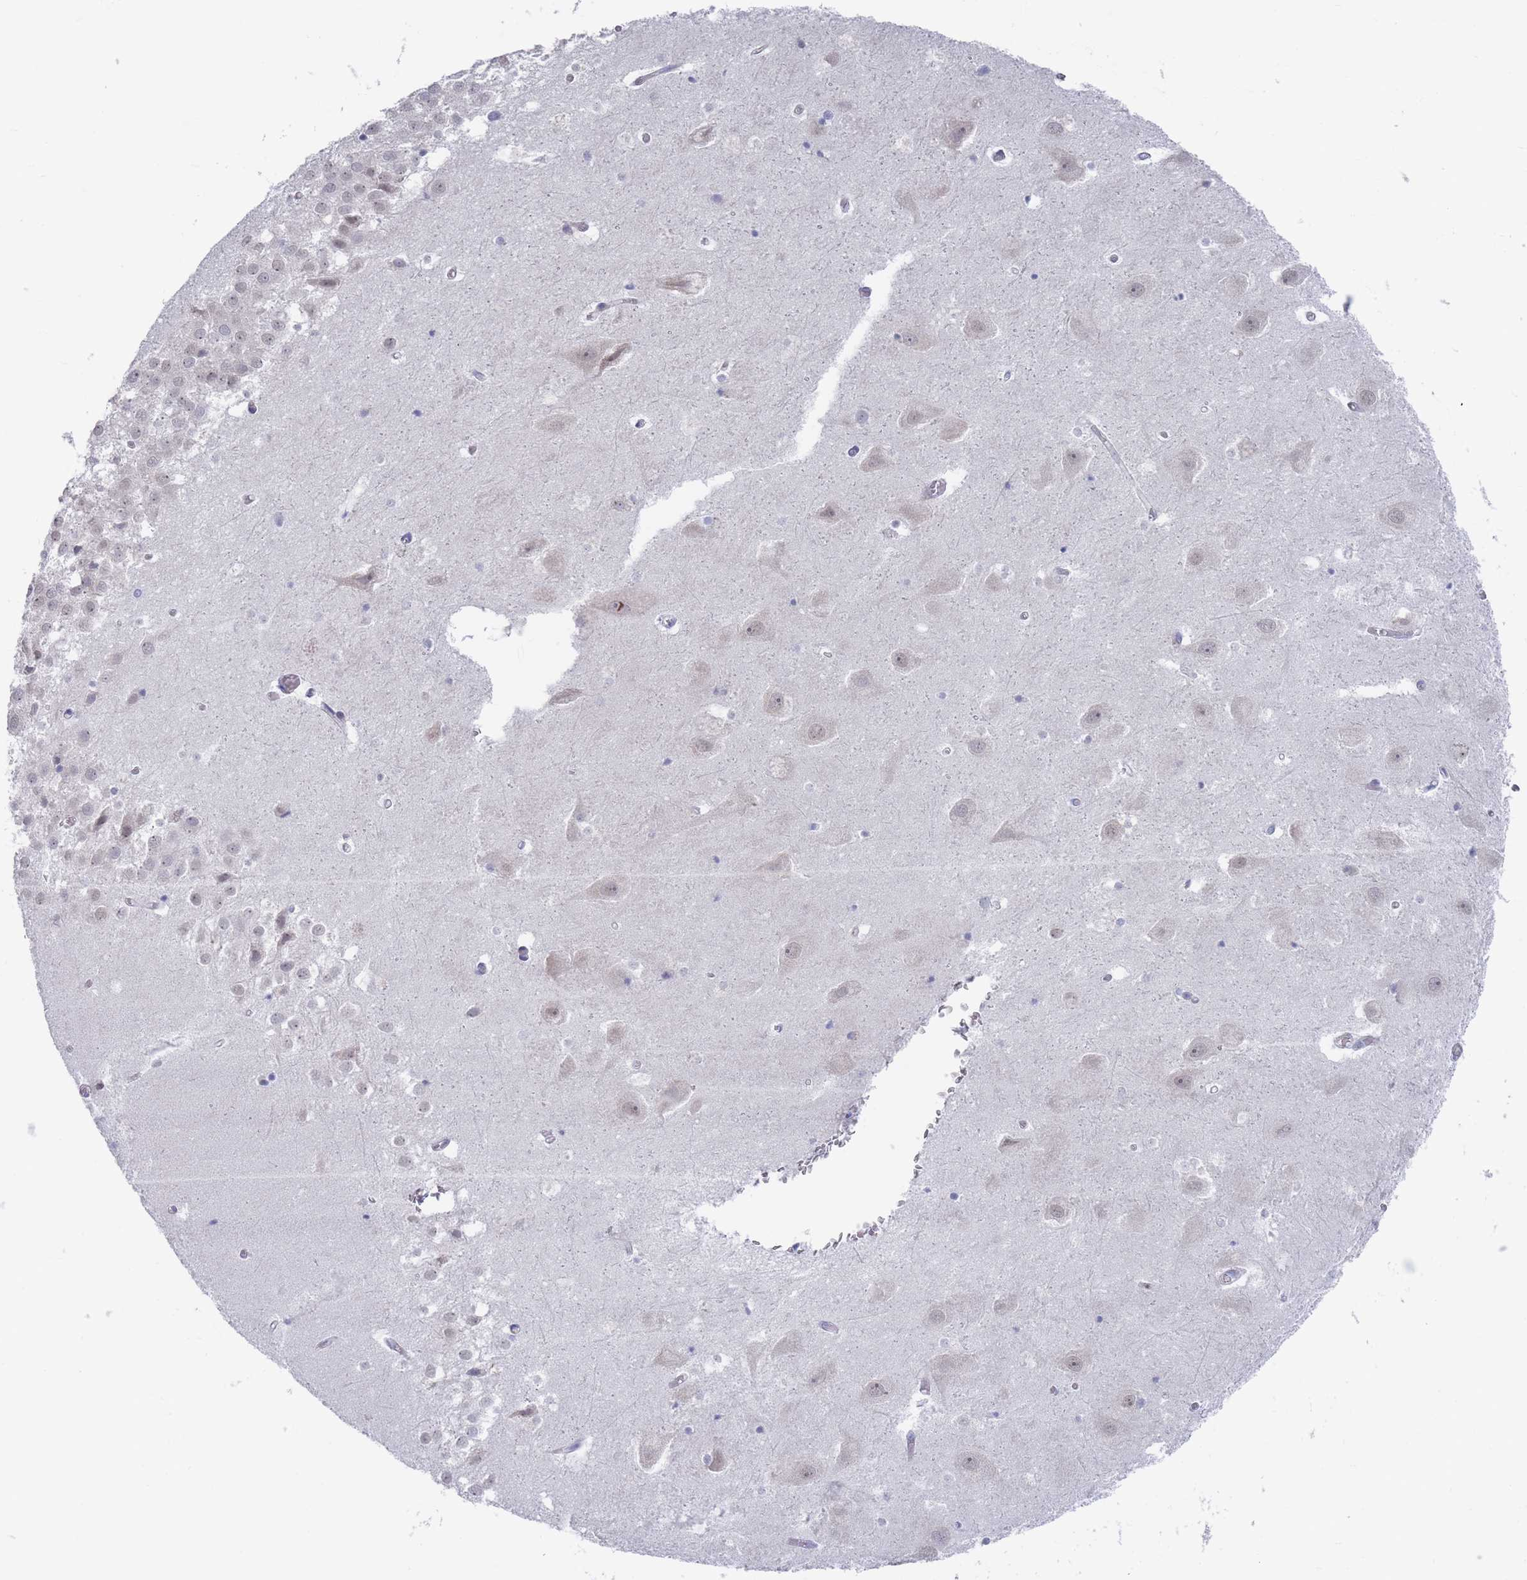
{"staining": {"intensity": "negative", "quantity": "none", "location": "none"}, "tissue": "hippocampus", "cell_type": "Glial cells", "image_type": "normal", "snomed": [{"axis": "morphology", "description": "Normal tissue, NOS"}, {"axis": "topography", "description": "Hippocampus"}], "caption": "Photomicrograph shows no significant protein positivity in glial cells of normal hippocampus.", "gene": "PIGU", "patient": {"sex": "female", "age": 52}}